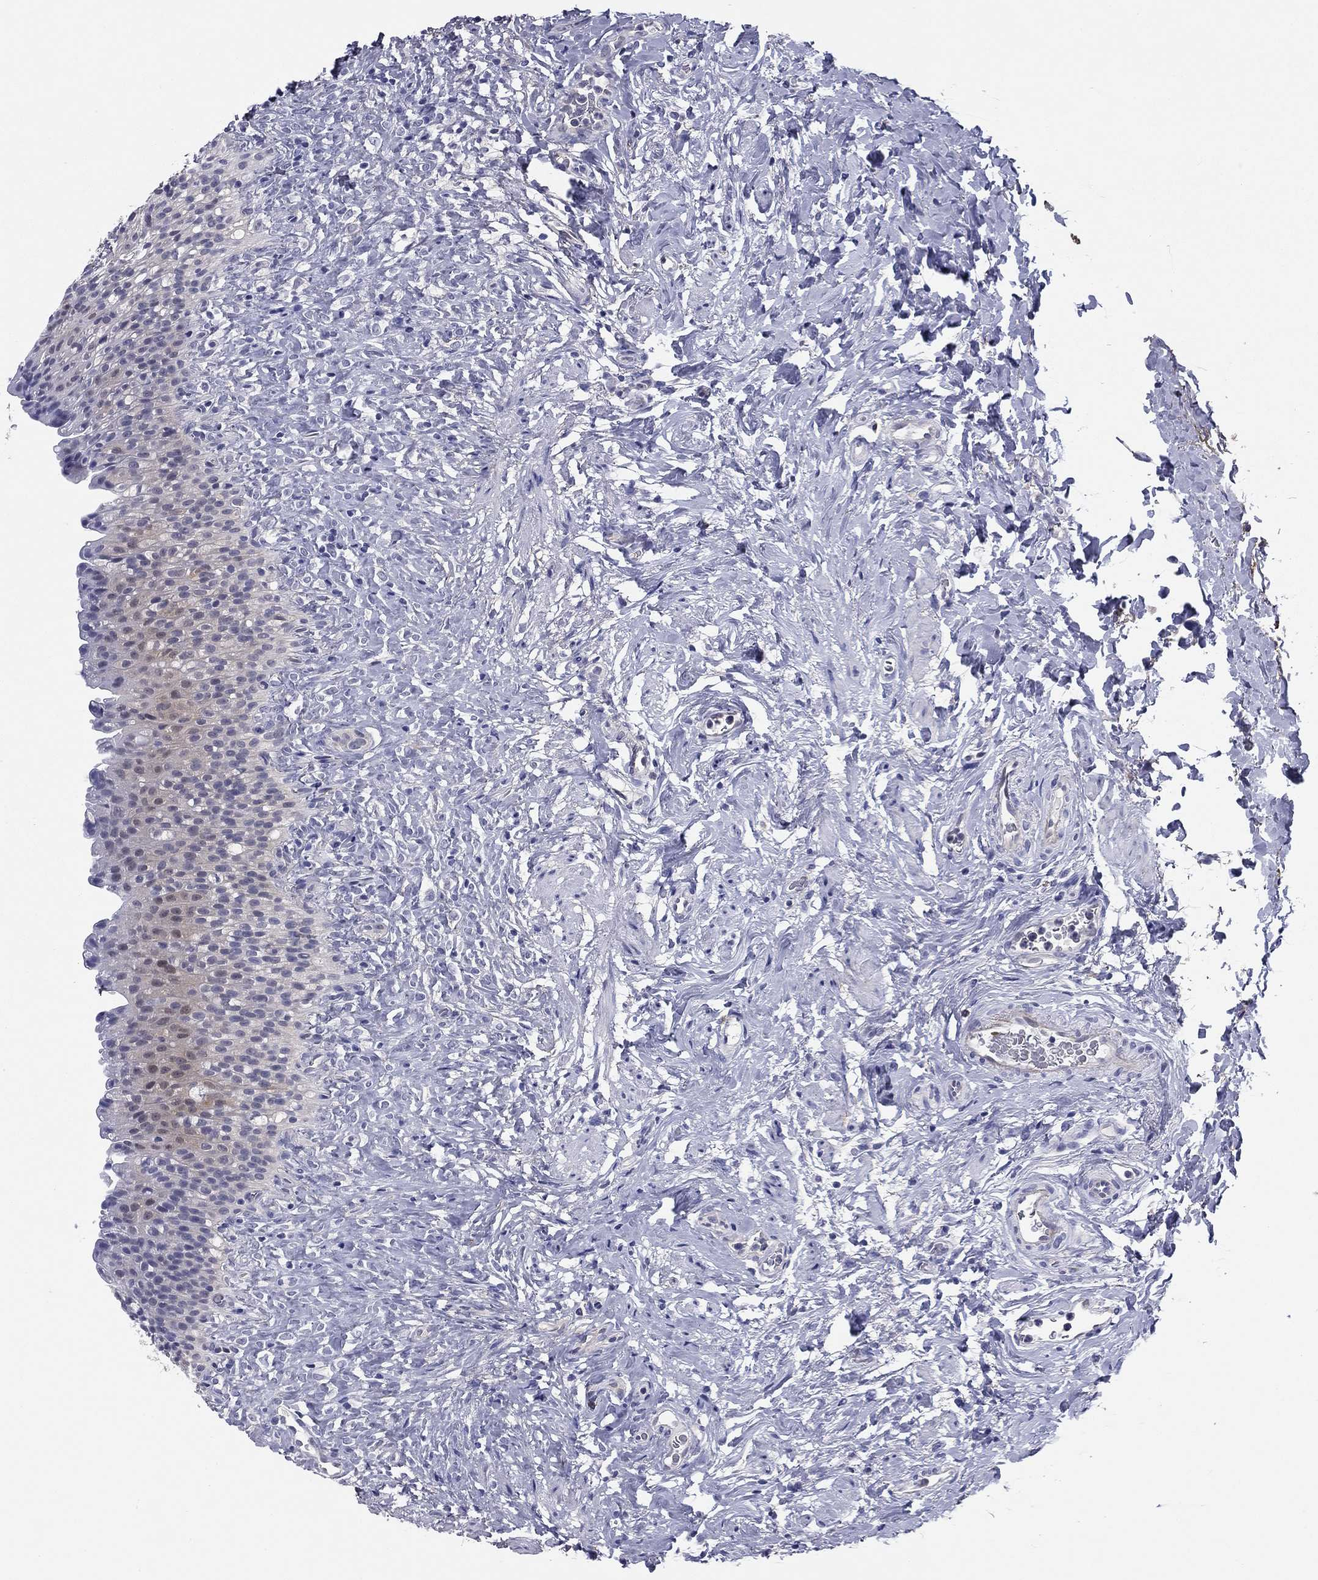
{"staining": {"intensity": "negative", "quantity": "none", "location": "none"}, "tissue": "urinary bladder", "cell_type": "Urothelial cells", "image_type": "normal", "snomed": [{"axis": "morphology", "description": "Normal tissue, NOS"}, {"axis": "topography", "description": "Urinary bladder"}], "caption": "IHC micrograph of unremarkable urinary bladder stained for a protein (brown), which displays no staining in urothelial cells.", "gene": "REXO5", "patient": {"sex": "male", "age": 76}}